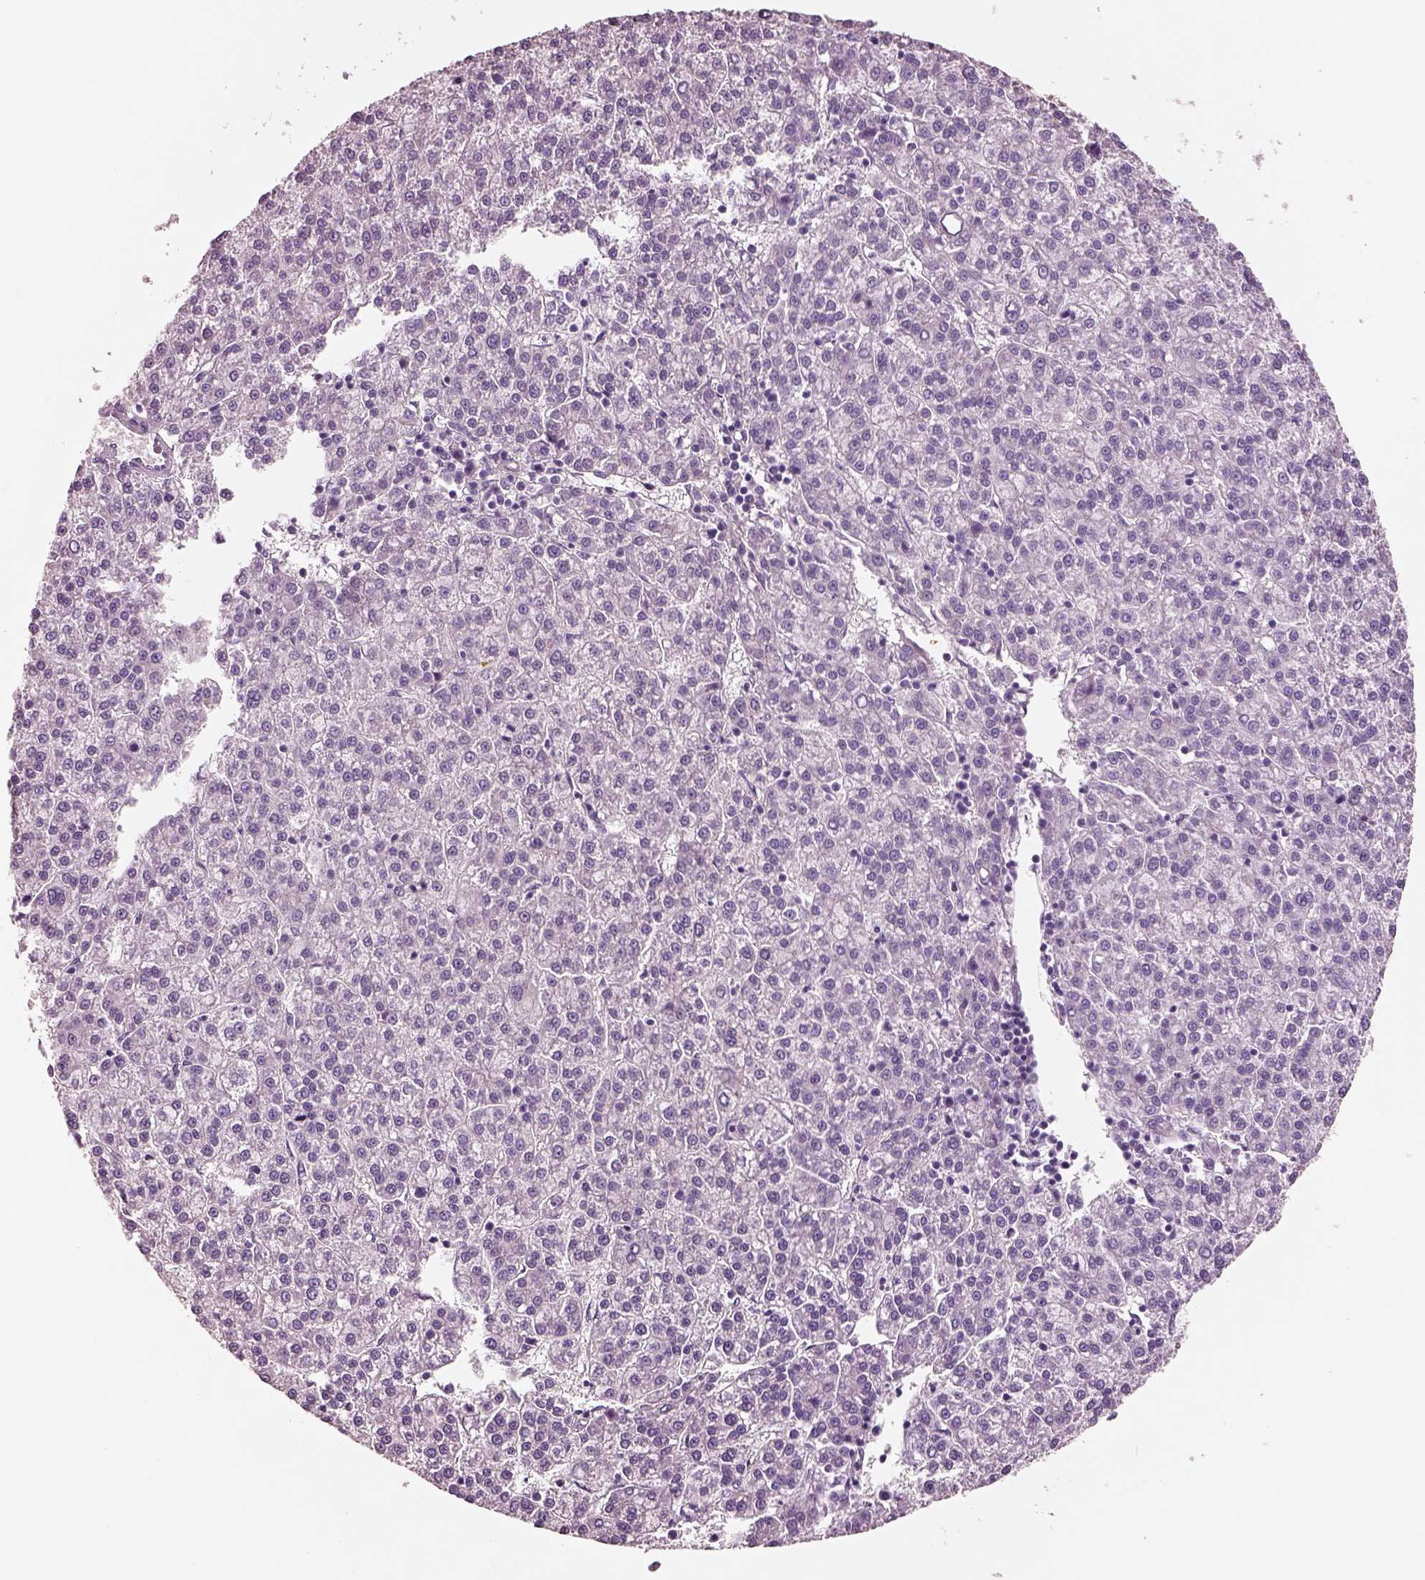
{"staining": {"intensity": "negative", "quantity": "none", "location": "none"}, "tissue": "liver cancer", "cell_type": "Tumor cells", "image_type": "cancer", "snomed": [{"axis": "morphology", "description": "Carcinoma, Hepatocellular, NOS"}, {"axis": "topography", "description": "Liver"}], "caption": "Liver hepatocellular carcinoma stained for a protein using immunohistochemistry reveals no expression tumor cells.", "gene": "IGLL1", "patient": {"sex": "female", "age": 58}}